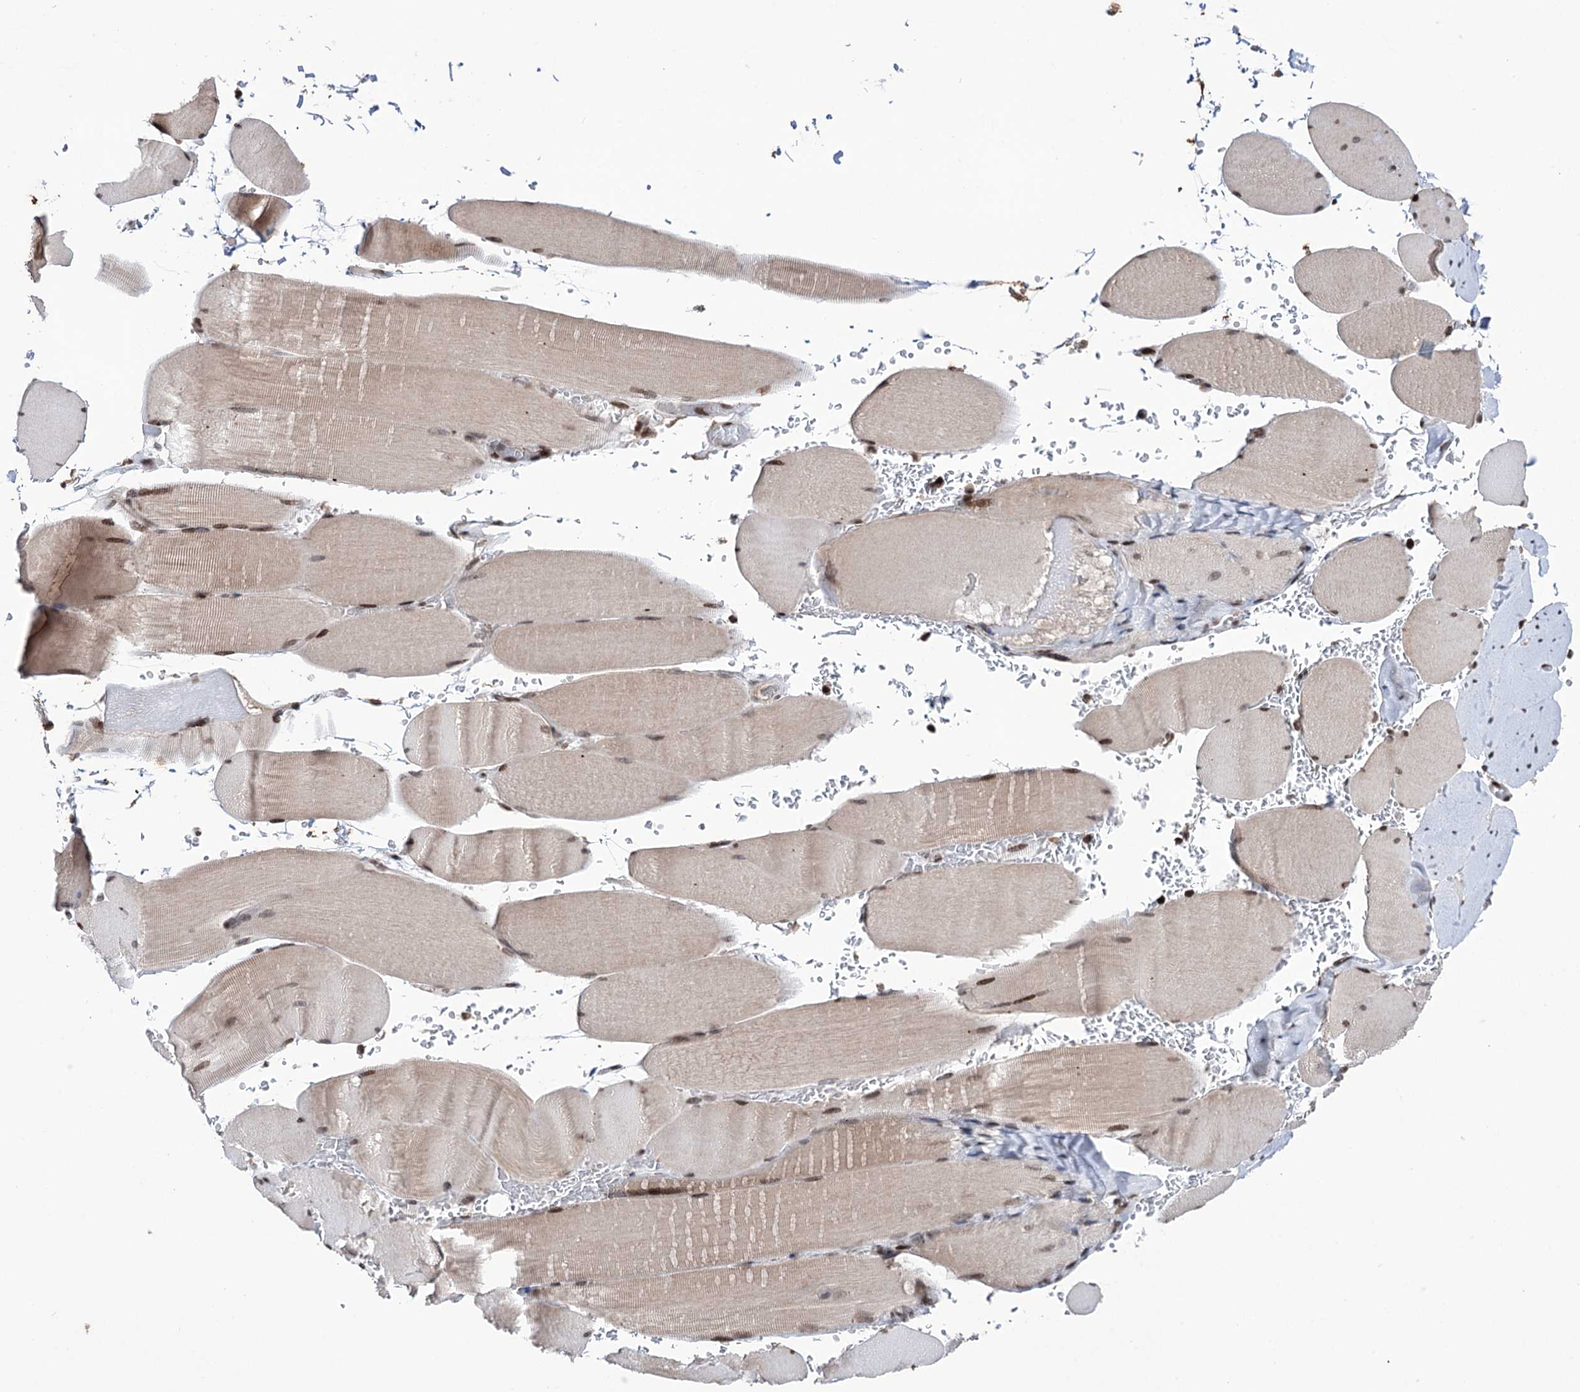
{"staining": {"intensity": "moderate", "quantity": "25%-75%", "location": "cytoplasmic/membranous,nuclear"}, "tissue": "skeletal muscle", "cell_type": "Myocytes", "image_type": "normal", "snomed": [{"axis": "morphology", "description": "Normal tissue, NOS"}, {"axis": "topography", "description": "Skeletal muscle"}, {"axis": "topography", "description": "Head-Neck"}], "caption": "An image of human skeletal muscle stained for a protein shows moderate cytoplasmic/membranous,nuclear brown staining in myocytes.", "gene": "CCDC77", "patient": {"sex": "male", "age": 66}}